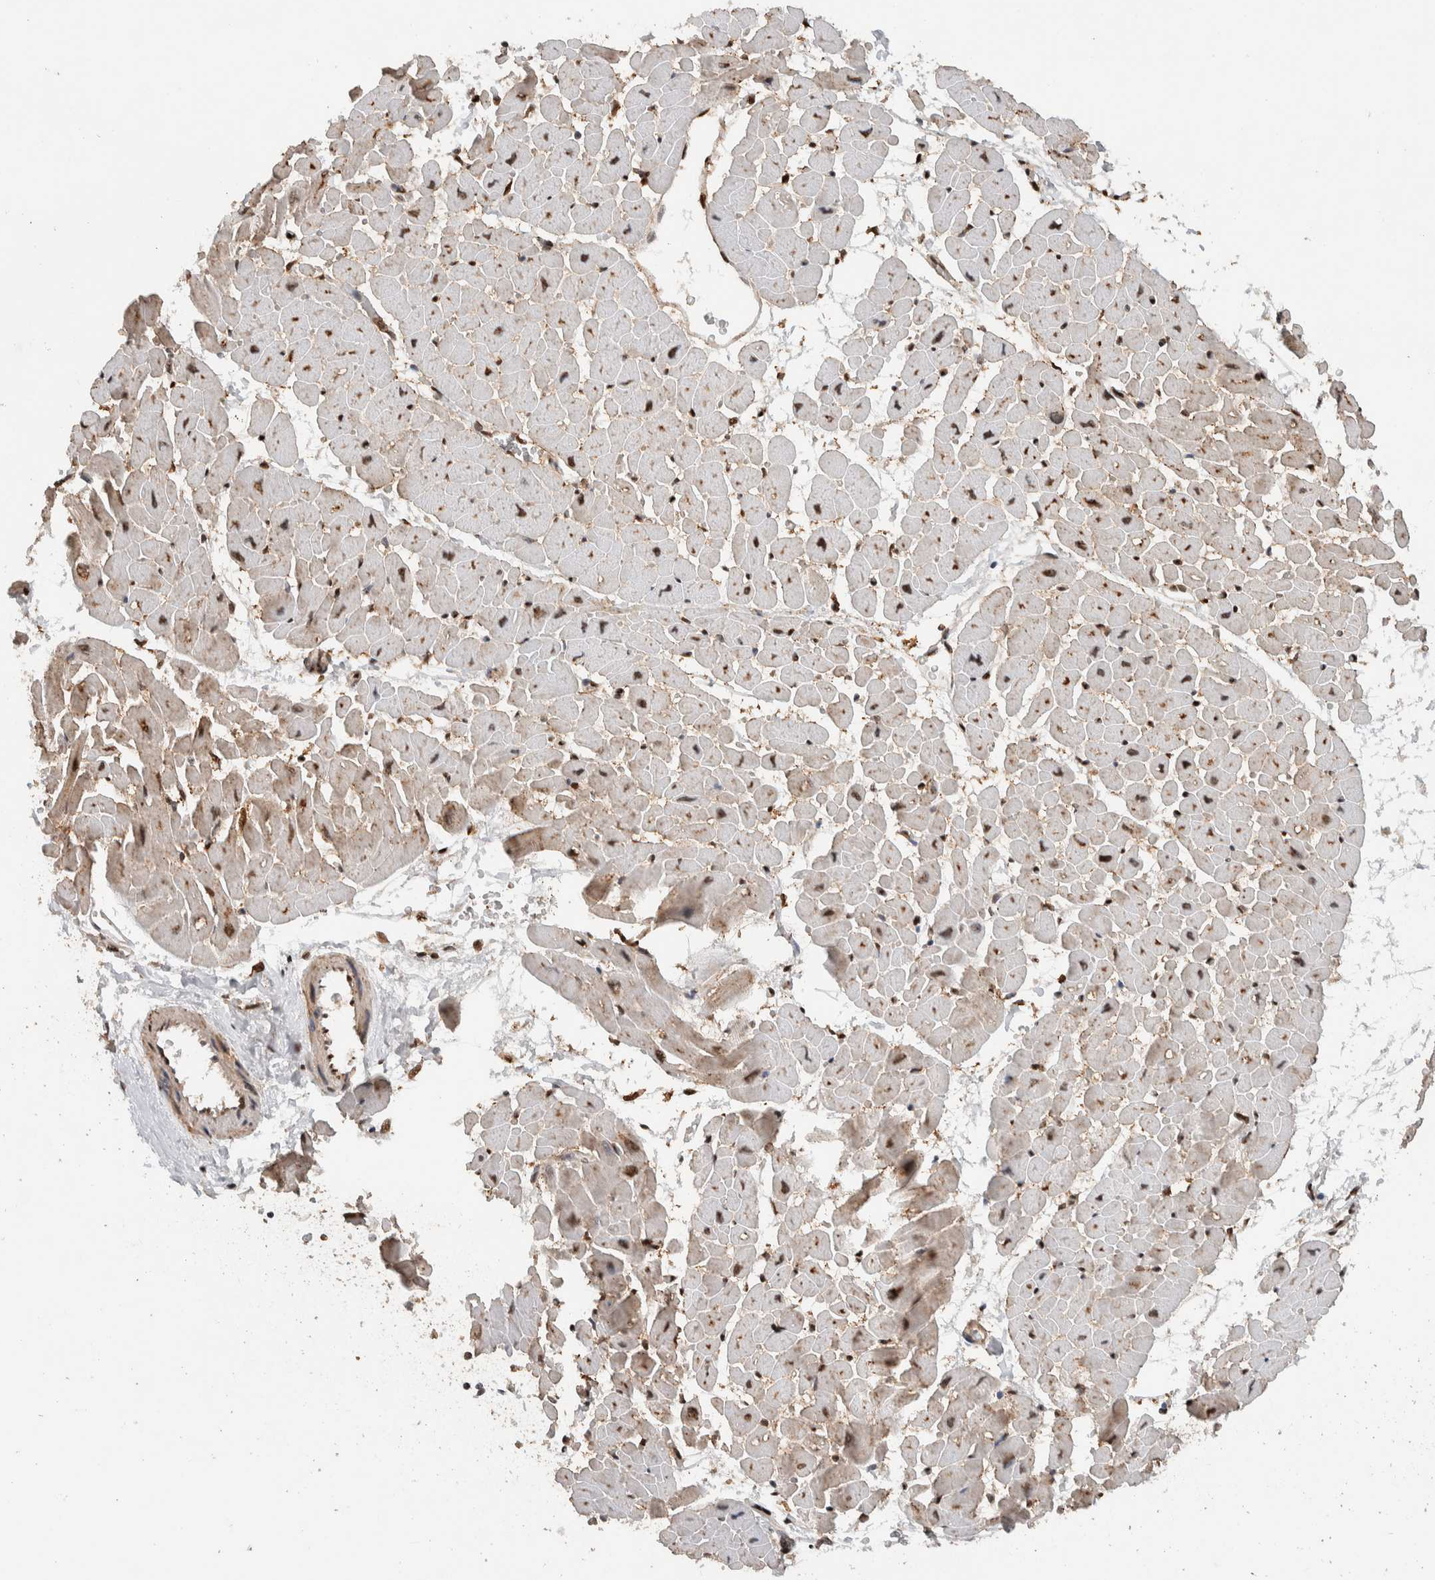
{"staining": {"intensity": "moderate", "quantity": "25%-75%", "location": "nuclear"}, "tissue": "heart muscle", "cell_type": "Cardiomyocytes", "image_type": "normal", "snomed": [{"axis": "morphology", "description": "Normal tissue, NOS"}, {"axis": "topography", "description": "Heart"}], "caption": "This image displays immunohistochemistry (IHC) staining of unremarkable heart muscle, with medium moderate nuclear staining in approximately 25%-75% of cardiomyocytes.", "gene": "ZNF521", "patient": {"sex": "male", "age": 45}}